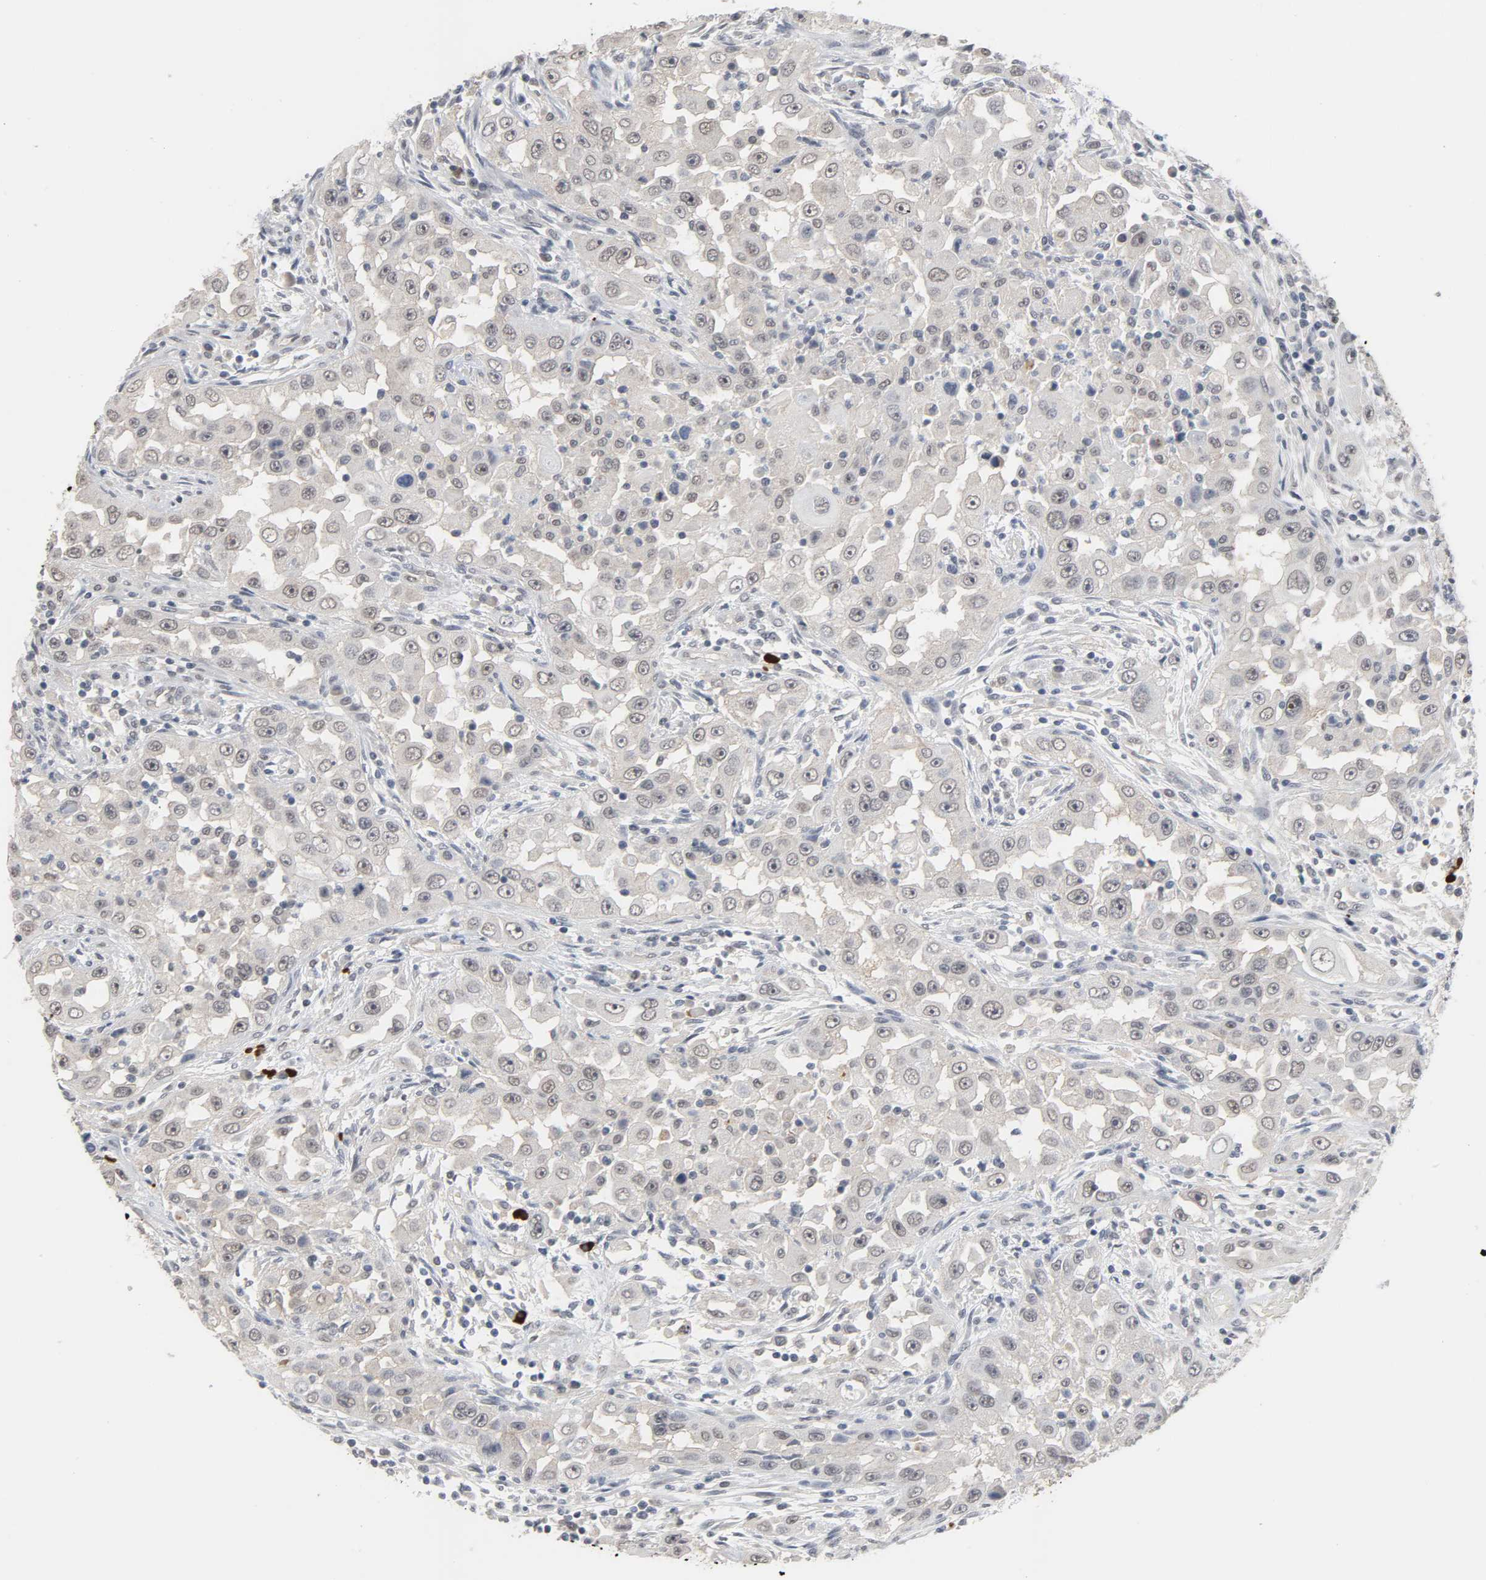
{"staining": {"intensity": "weak", "quantity": "<25%", "location": "cytoplasmic/membranous"}, "tissue": "head and neck cancer", "cell_type": "Tumor cells", "image_type": "cancer", "snomed": [{"axis": "morphology", "description": "Carcinoma, NOS"}, {"axis": "topography", "description": "Head-Neck"}], "caption": "This is a photomicrograph of immunohistochemistry staining of head and neck carcinoma, which shows no expression in tumor cells. (Brightfield microscopy of DAB immunohistochemistry (IHC) at high magnification).", "gene": "ACSS2", "patient": {"sex": "male", "age": 87}}